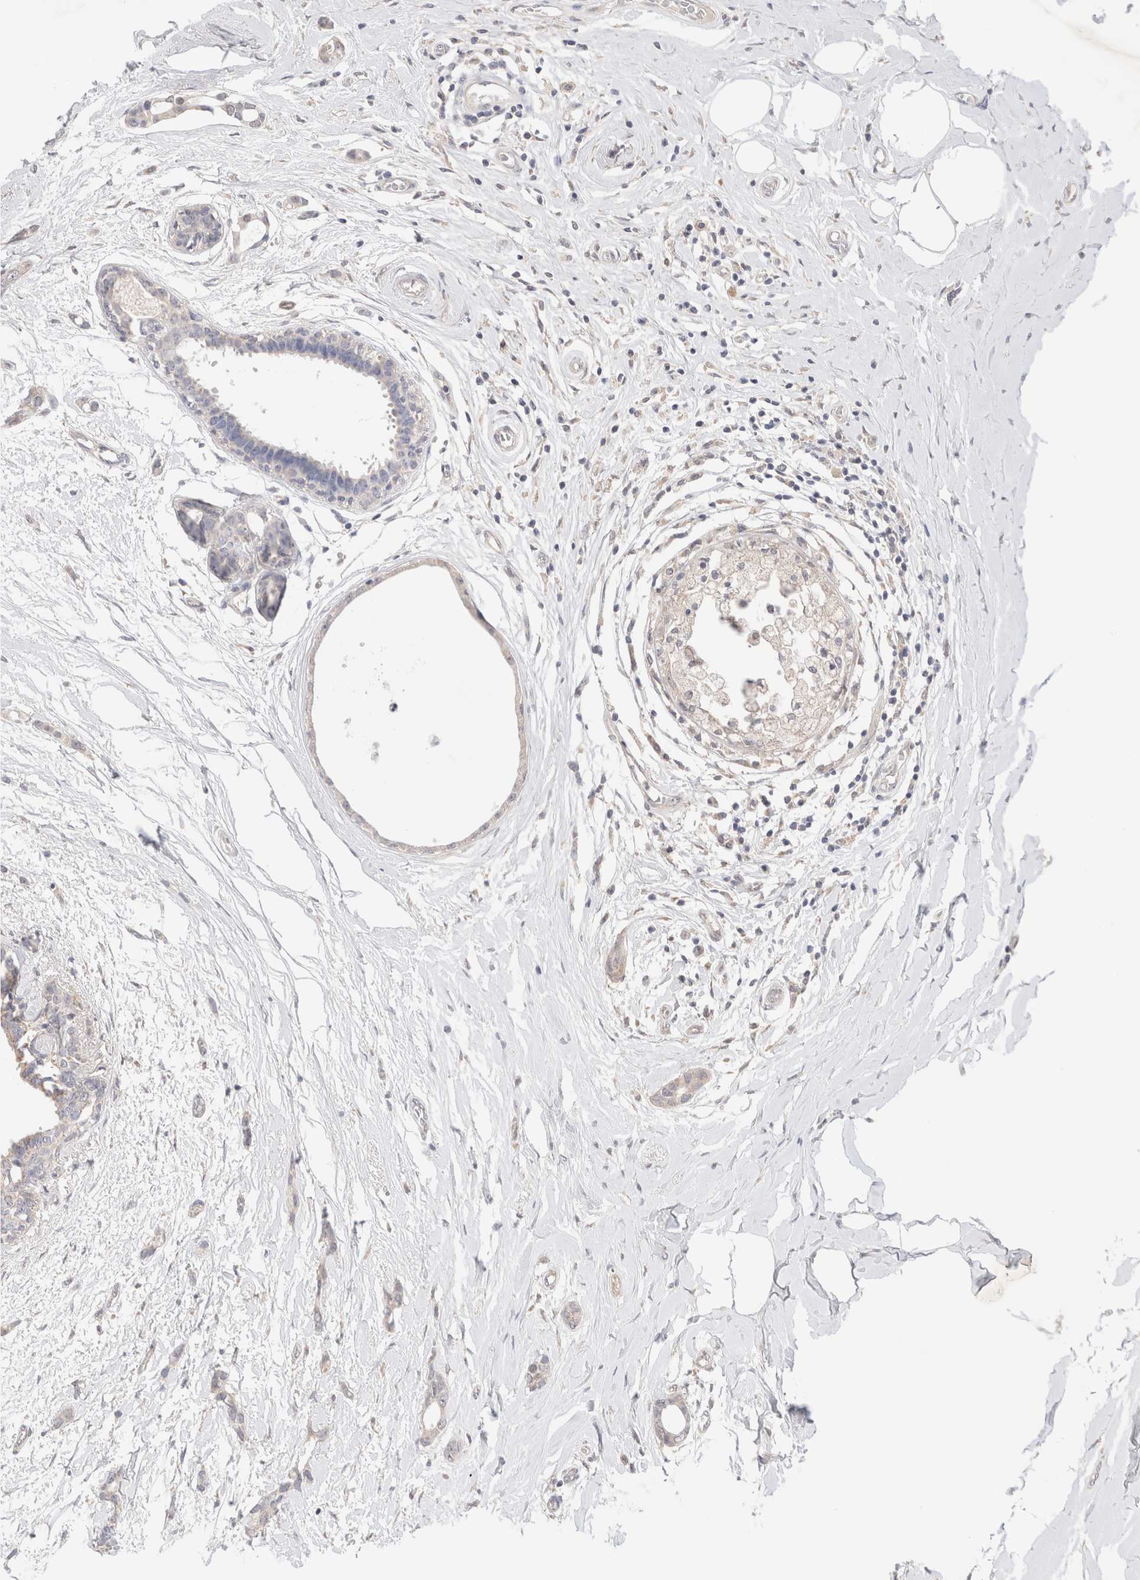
{"staining": {"intensity": "negative", "quantity": "none", "location": "none"}, "tissue": "breast cancer", "cell_type": "Tumor cells", "image_type": "cancer", "snomed": [{"axis": "morphology", "description": "Duct carcinoma"}, {"axis": "topography", "description": "Breast"}], "caption": "The immunohistochemistry photomicrograph has no significant staining in tumor cells of breast intraductal carcinoma tissue. (Immunohistochemistry (ihc), brightfield microscopy, high magnification).", "gene": "SPATA20", "patient": {"sex": "female", "age": 55}}